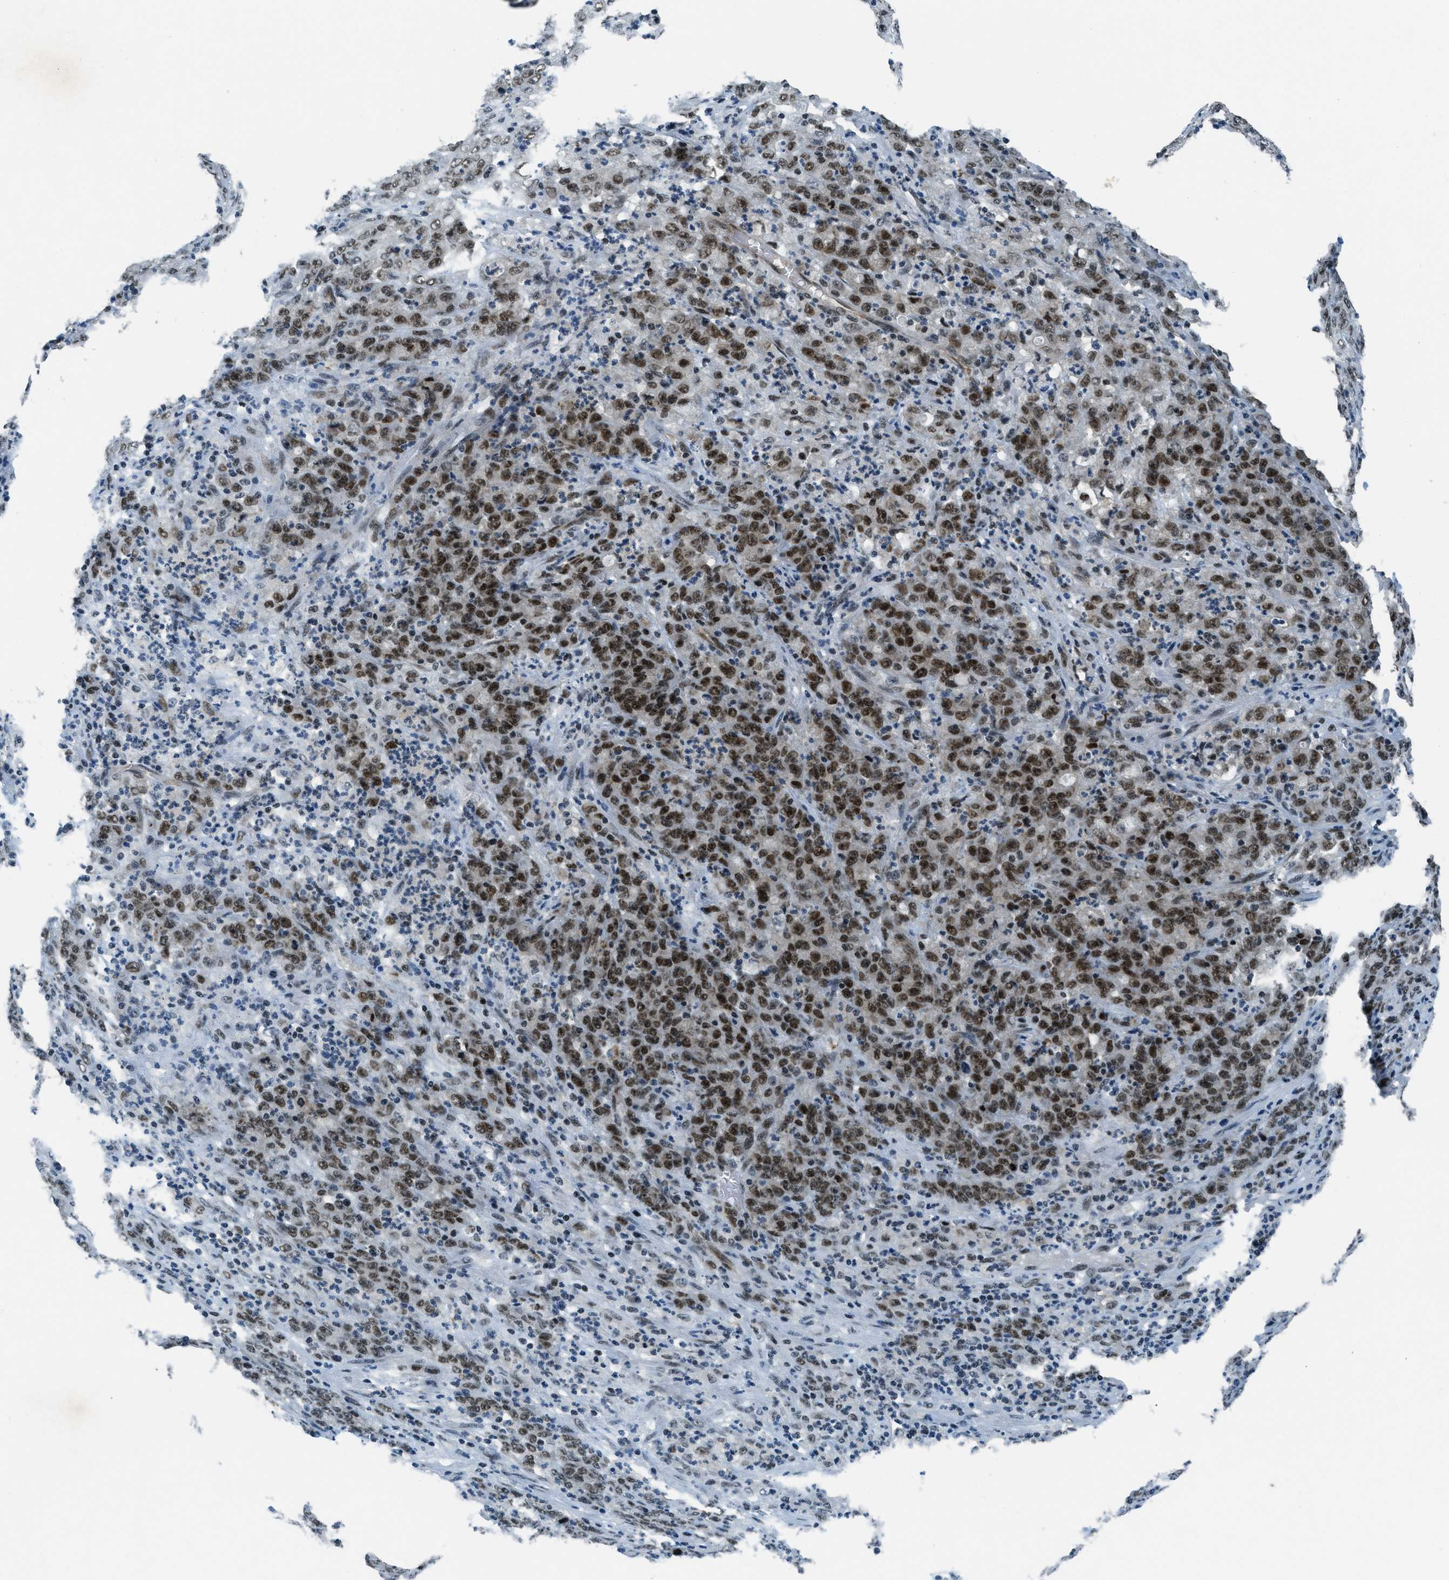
{"staining": {"intensity": "moderate", "quantity": ">75%", "location": "nuclear"}, "tissue": "stomach cancer", "cell_type": "Tumor cells", "image_type": "cancer", "snomed": [{"axis": "morphology", "description": "Adenocarcinoma, NOS"}, {"axis": "topography", "description": "Stomach, lower"}], "caption": "Immunohistochemistry (IHC) micrograph of human stomach adenocarcinoma stained for a protein (brown), which demonstrates medium levels of moderate nuclear positivity in about >75% of tumor cells.", "gene": "KLF6", "patient": {"sex": "female", "age": 71}}